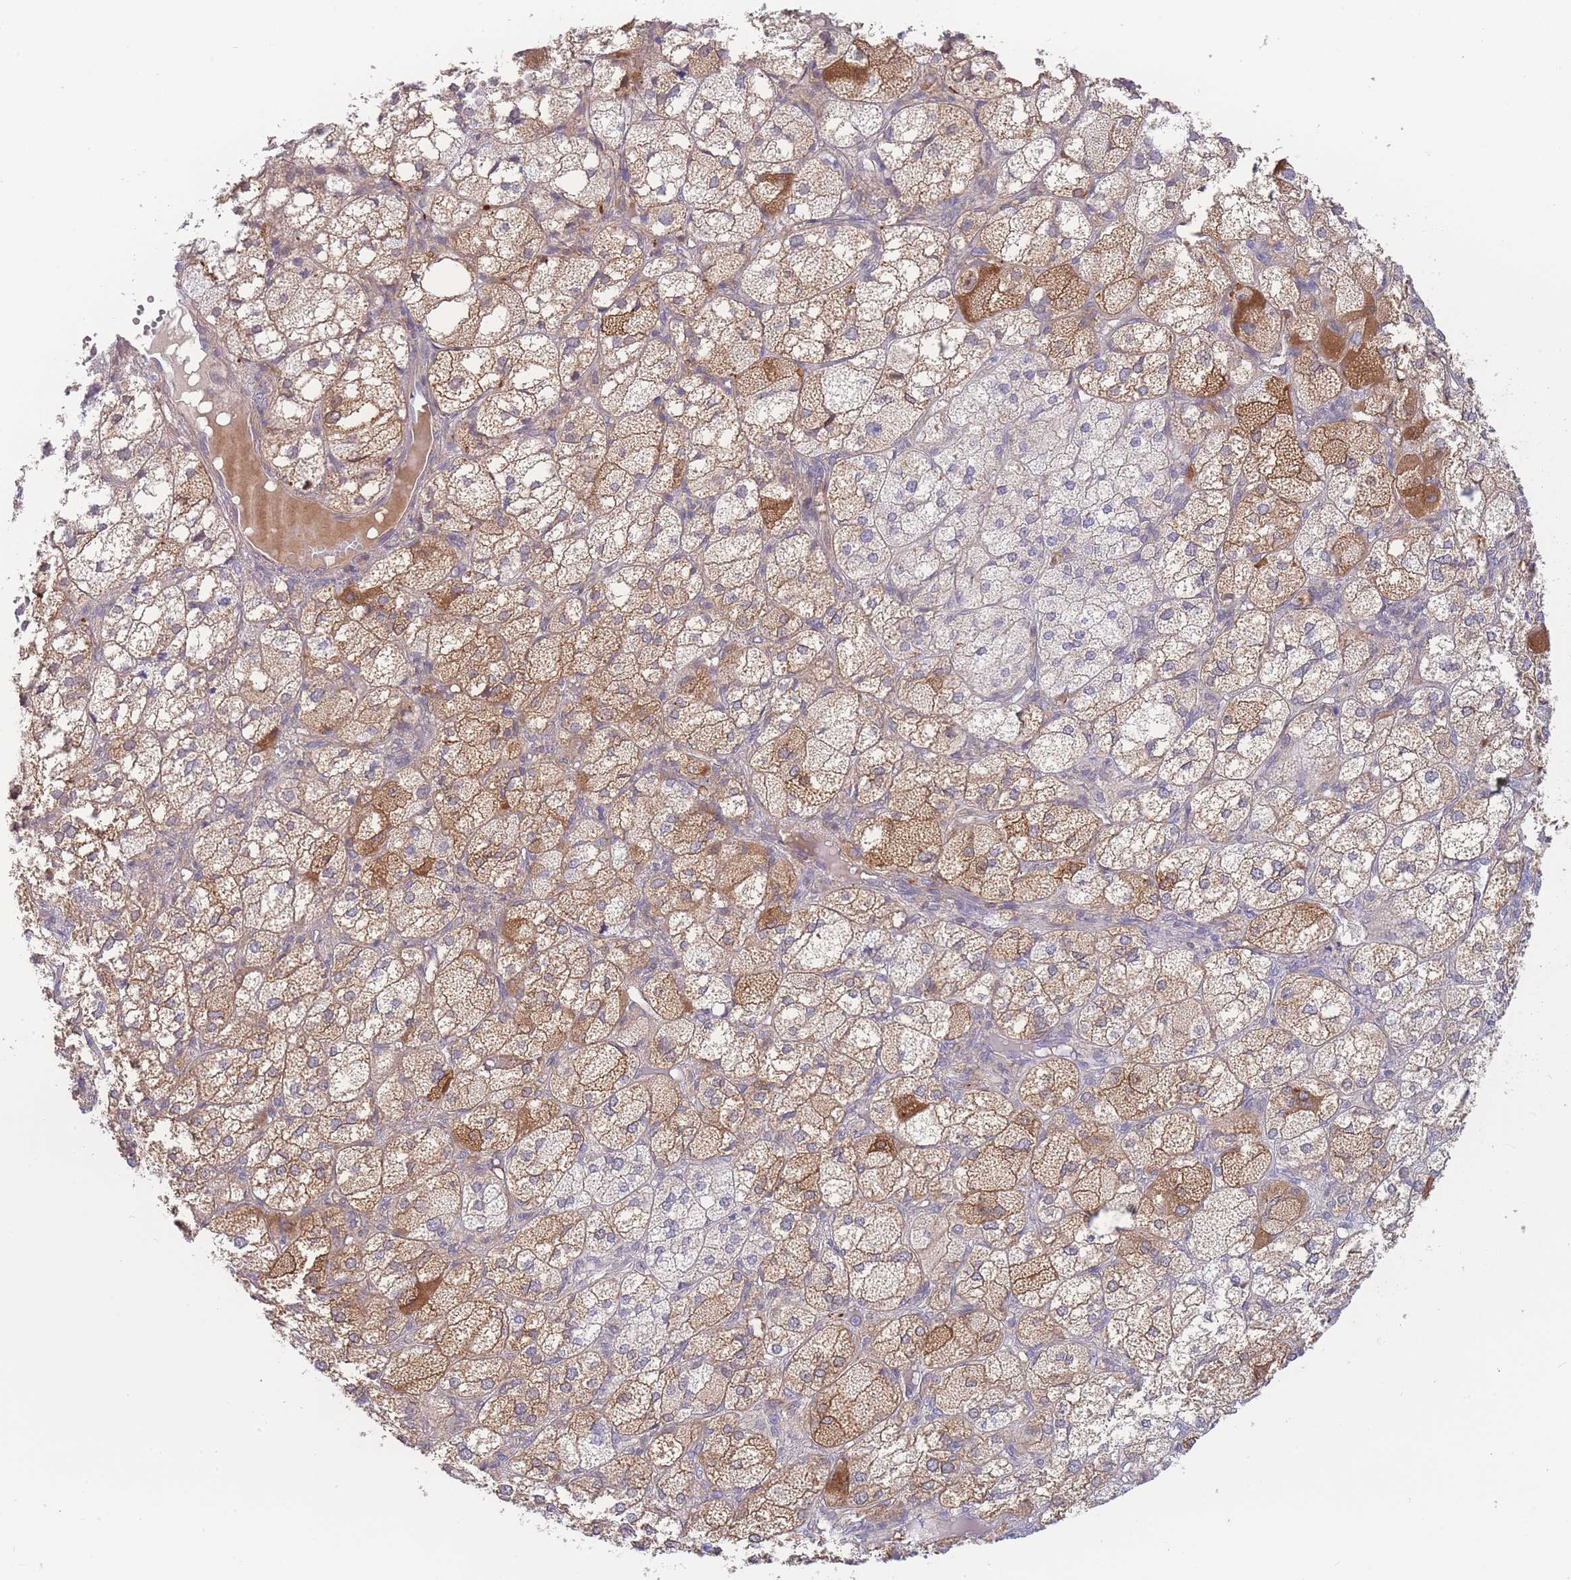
{"staining": {"intensity": "moderate", "quantity": "25%-75%", "location": "cytoplasmic/membranous"}, "tissue": "adrenal gland", "cell_type": "Glandular cells", "image_type": "normal", "snomed": [{"axis": "morphology", "description": "Normal tissue, NOS"}, {"axis": "topography", "description": "Adrenal gland"}], "caption": "This micrograph displays immunohistochemistry (IHC) staining of unremarkable adrenal gland, with medium moderate cytoplasmic/membranous expression in about 25%-75% of glandular cells.", "gene": "SPHKAP", "patient": {"sex": "female", "age": 61}}